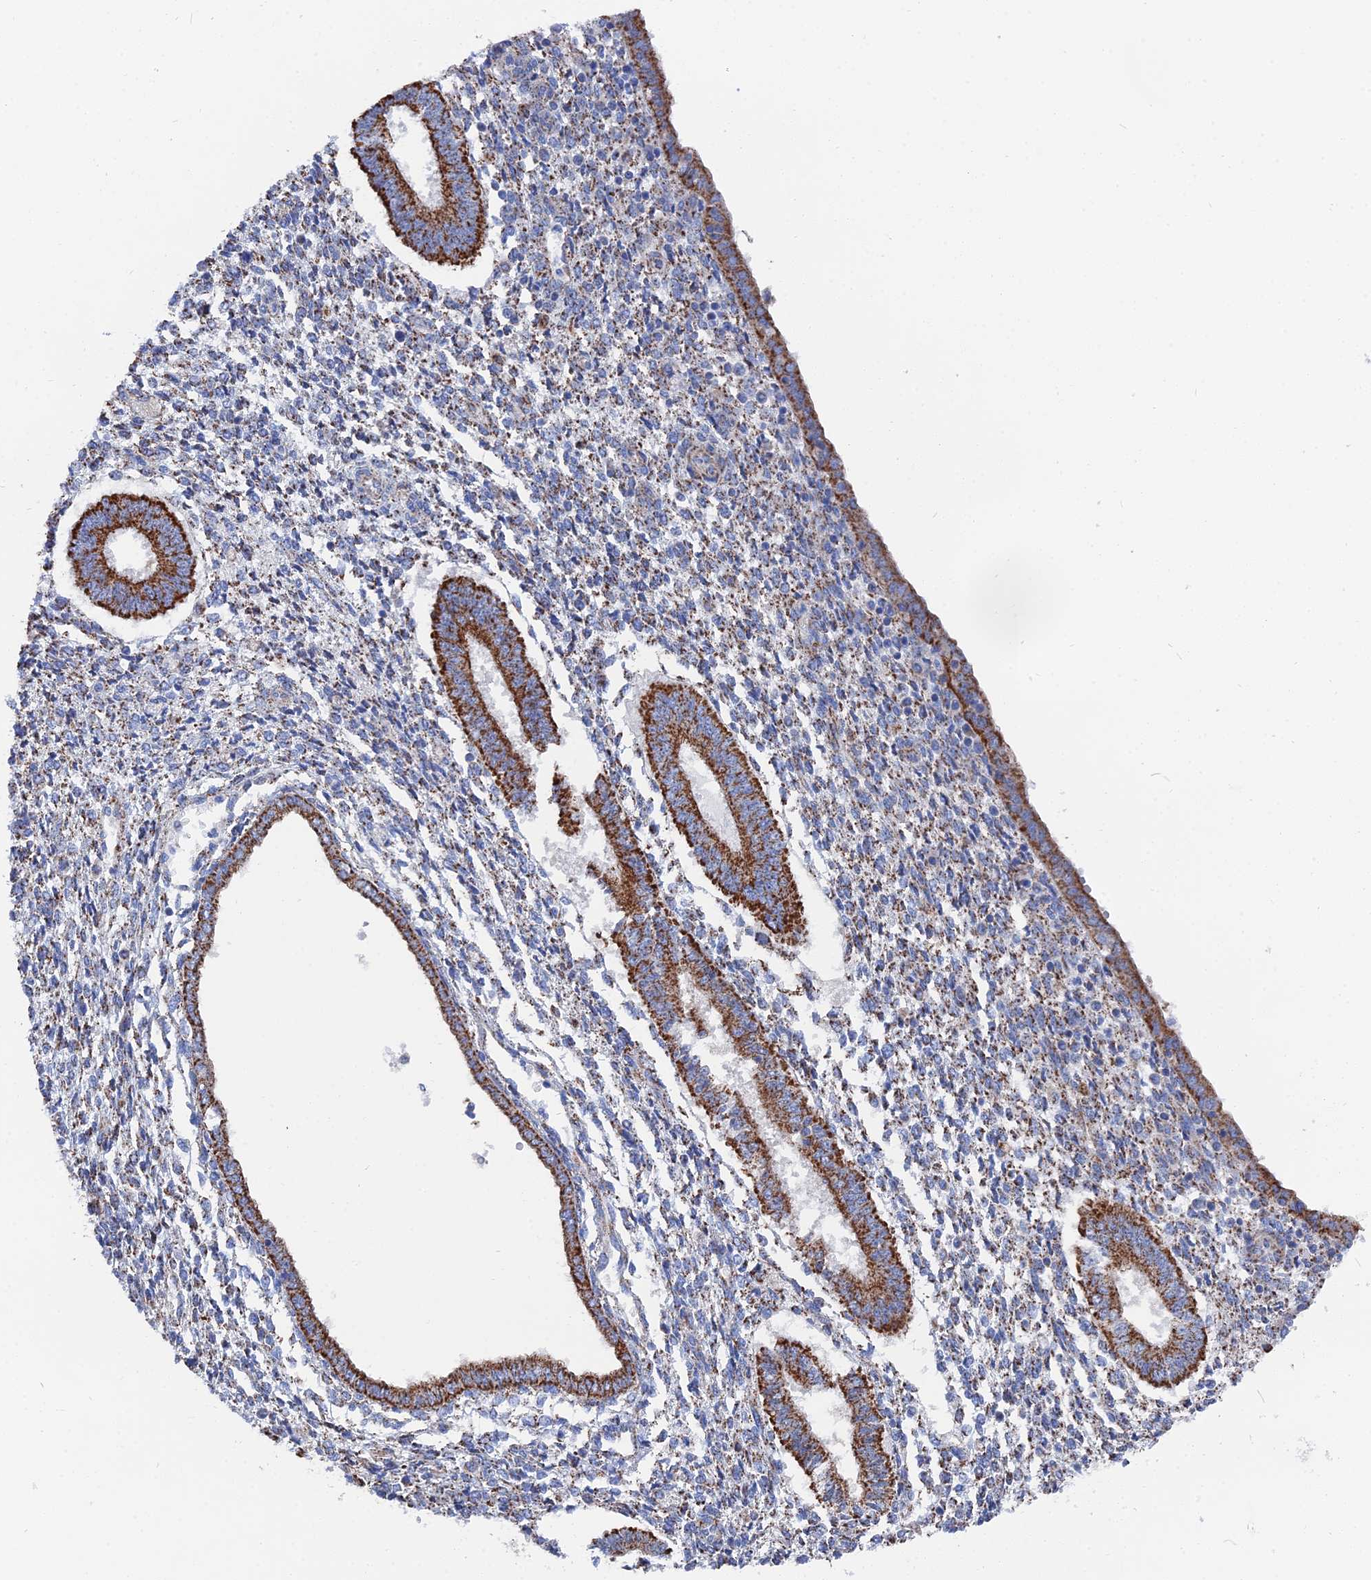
{"staining": {"intensity": "moderate", "quantity": "25%-75%", "location": "cytoplasmic/membranous"}, "tissue": "endometrium", "cell_type": "Cells in endometrial stroma", "image_type": "normal", "snomed": [{"axis": "morphology", "description": "Normal tissue, NOS"}, {"axis": "topography", "description": "Endometrium"}], "caption": "Cells in endometrial stroma exhibit moderate cytoplasmic/membranous staining in approximately 25%-75% of cells in normal endometrium.", "gene": "IFT80", "patient": {"sex": "female", "age": 35}}